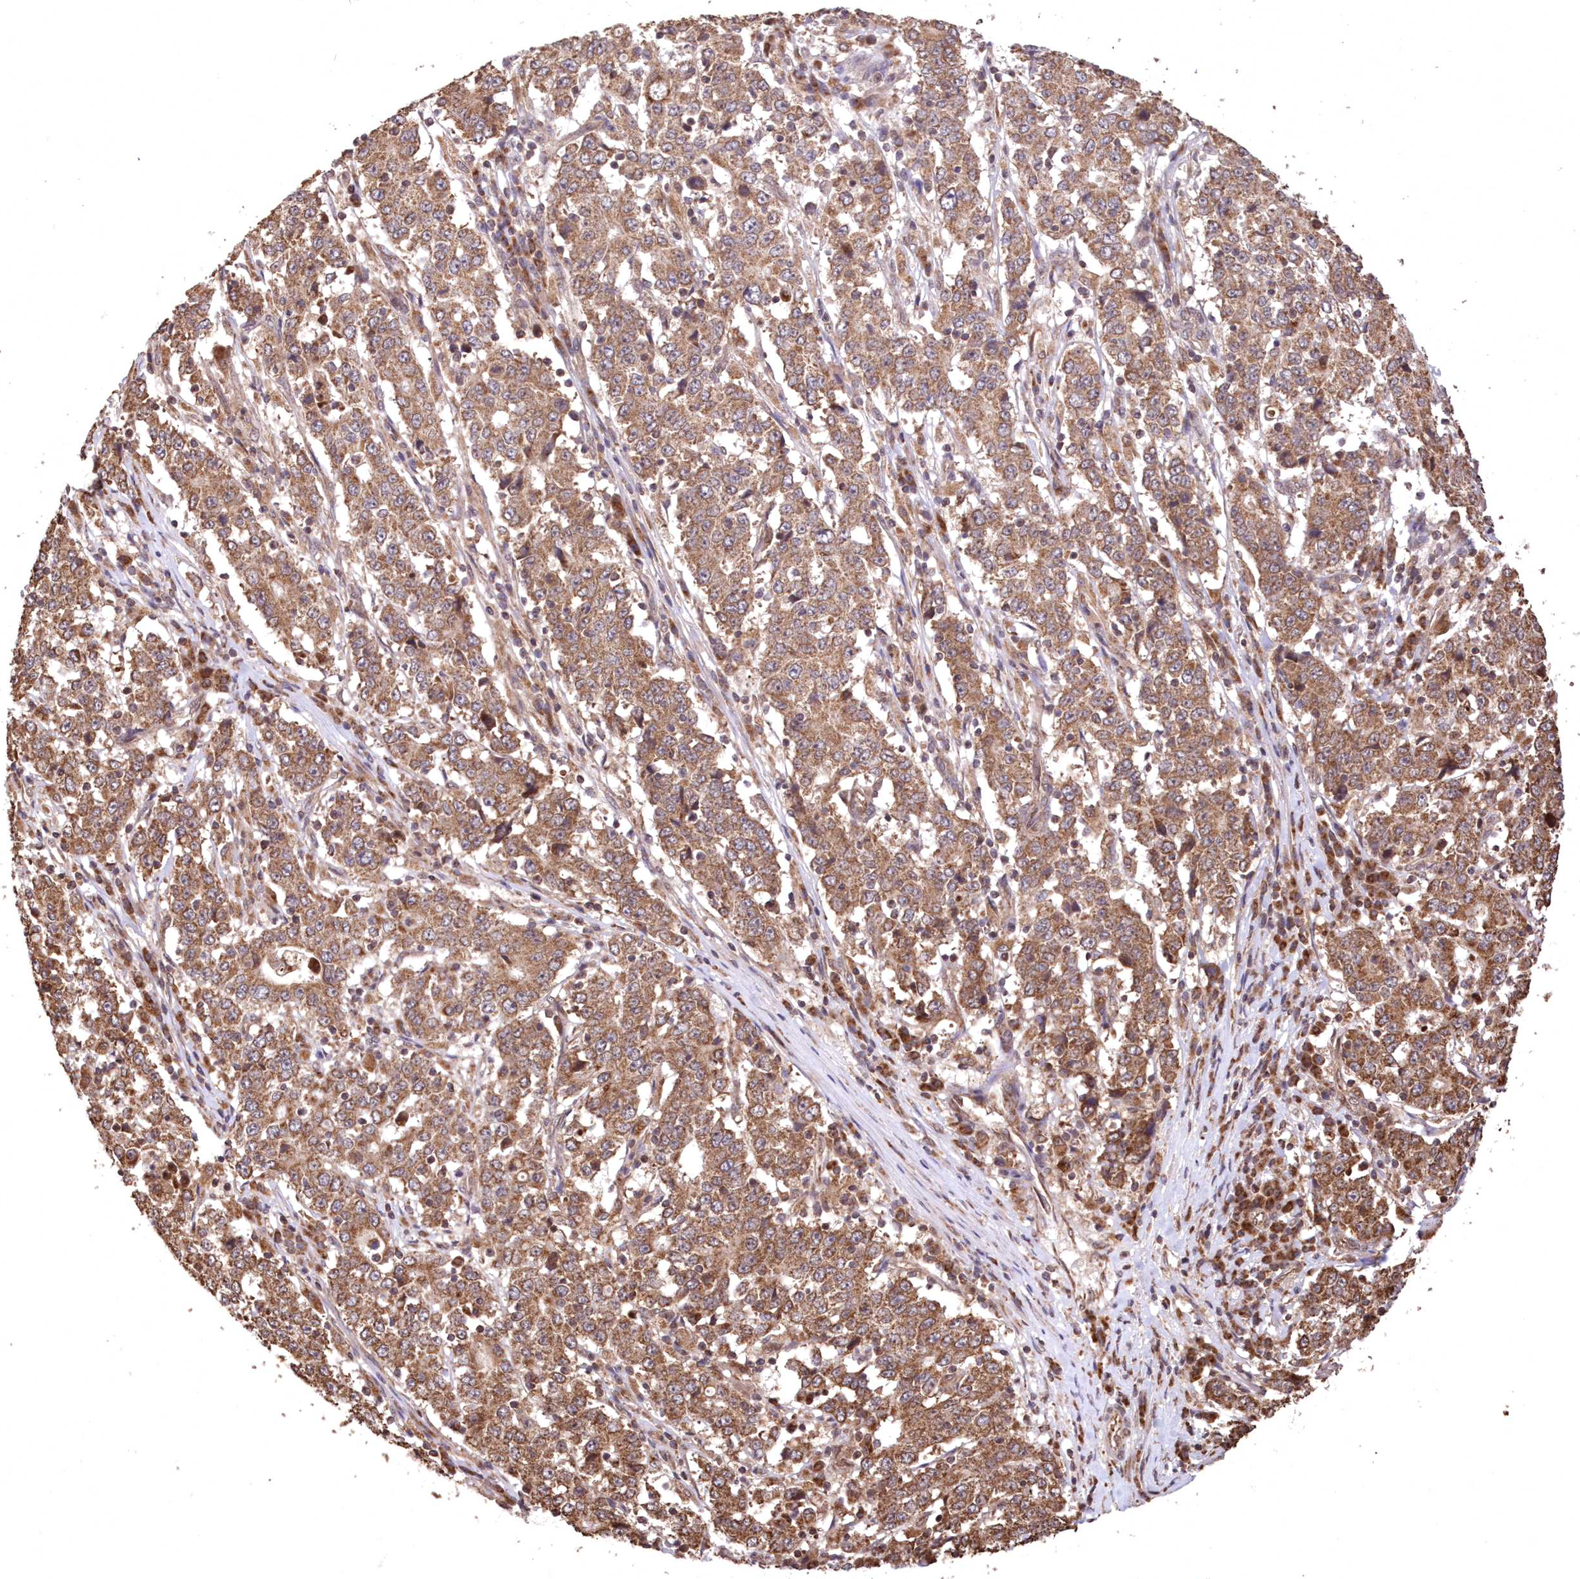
{"staining": {"intensity": "moderate", "quantity": ">75%", "location": "cytoplasmic/membranous"}, "tissue": "stomach cancer", "cell_type": "Tumor cells", "image_type": "cancer", "snomed": [{"axis": "morphology", "description": "Adenocarcinoma, NOS"}, {"axis": "topography", "description": "Stomach"}], "caption": "A brown stain highlights moderate cytoplasmic/membranous staining of a protein in stomach cancer (adenocarcinoma) tumor cells.", "gene": "PCBP1", "patient": {"sex": "male", "age": 59}}